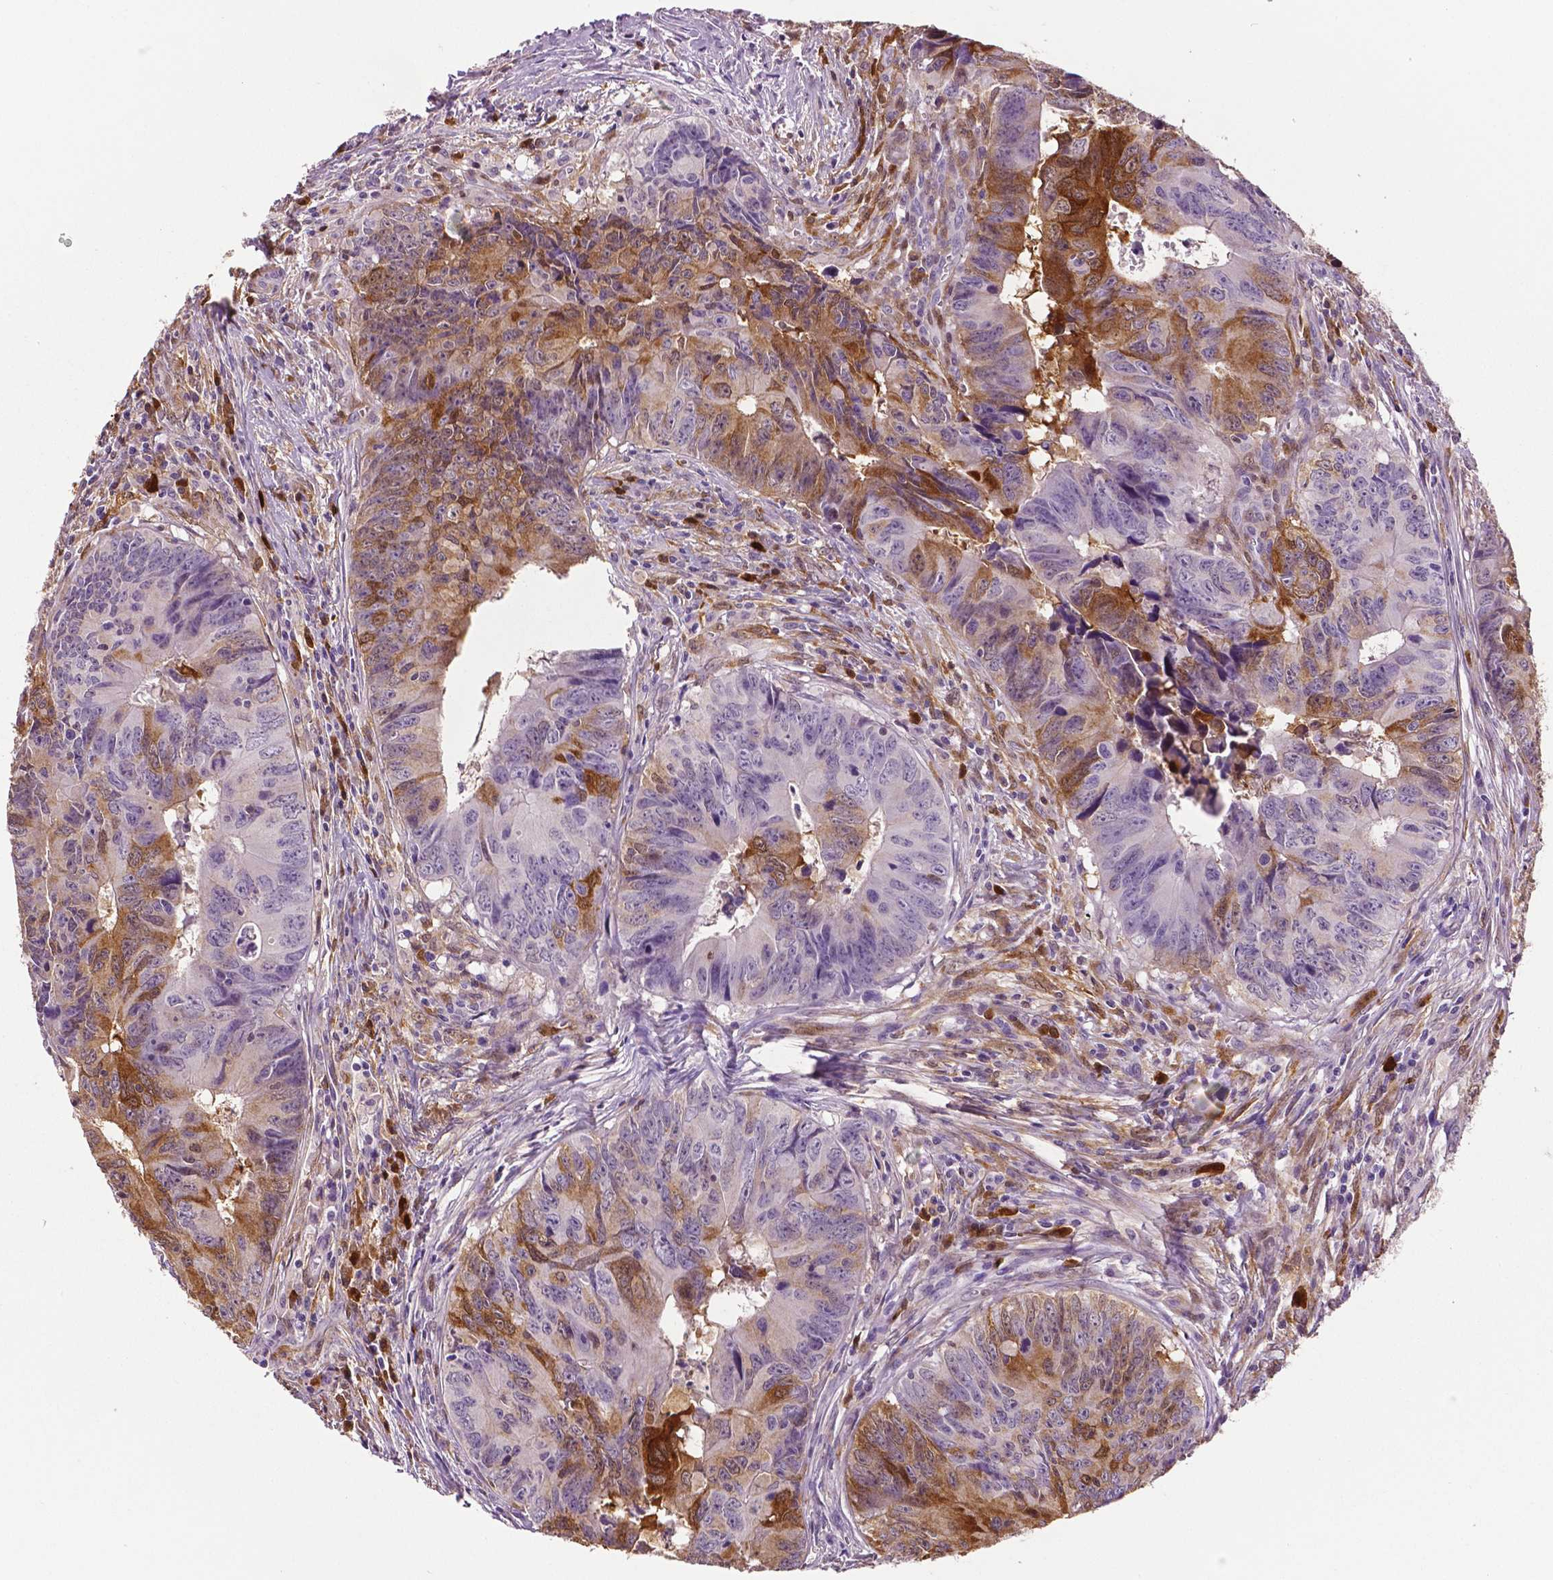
{"staining": {"intensity": "moderate", "quantity": "25%-75%", "location": "cytoplasmic/membranous"}, "tissue": "colorectal cancer", "cell_type": "Tumor cells", "image_type": "cancer", "snomed": [{"axis": "morphology", "description": "Adenocarcinoma, NOS"}, {"axis": "topography", "description": "Colon"}], "caption": "Colorectal cancer (adenocarcinoma) stained with immunohistochemistry (IHC) exhibits moderate cytoplasmic/membranous staining in about 25%-75% of tumor cells. The staining is performed using DAB brown chromogen to label protein expression. The nuclei are counter-stained blue using hematoxylin.", "gene": "PHGDH", "patient": {"sex": "female", "age": 82}}